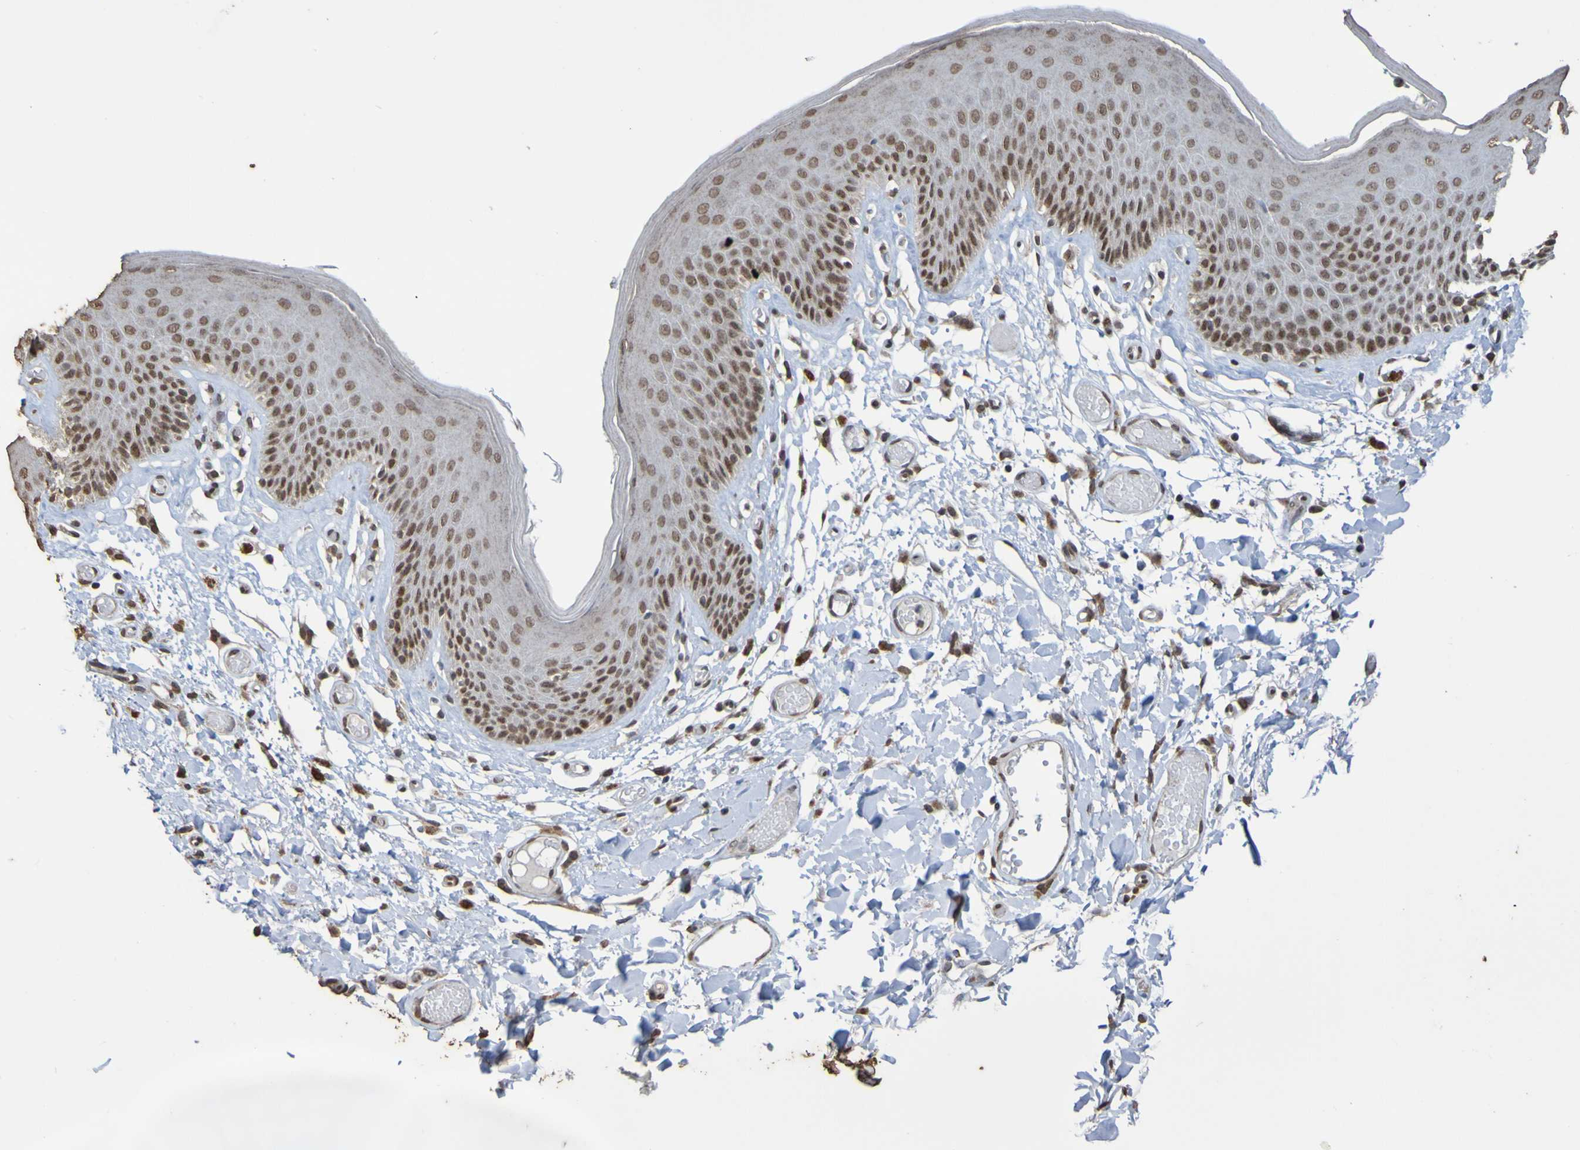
{"staining": {"intensity": "moderate", "quantity": ">75%", "location": "nuclear"}, "tissue": "skin", "cell_type": "Epidermal cells", "image_type": "normal", "snomed": [{"axis": "morphology", "description": "Normal tissue, NOS"}, {"axis": "topography", "description": "Vulva"}], "caption": "This is a micrograph of immunohistochemistry (IHC) staining of normal skin, which shows moderate expression in the nuclear of epidermal cells.", "gene": "ALKBH2", "patient": {"sex": "female", "age": 73}}